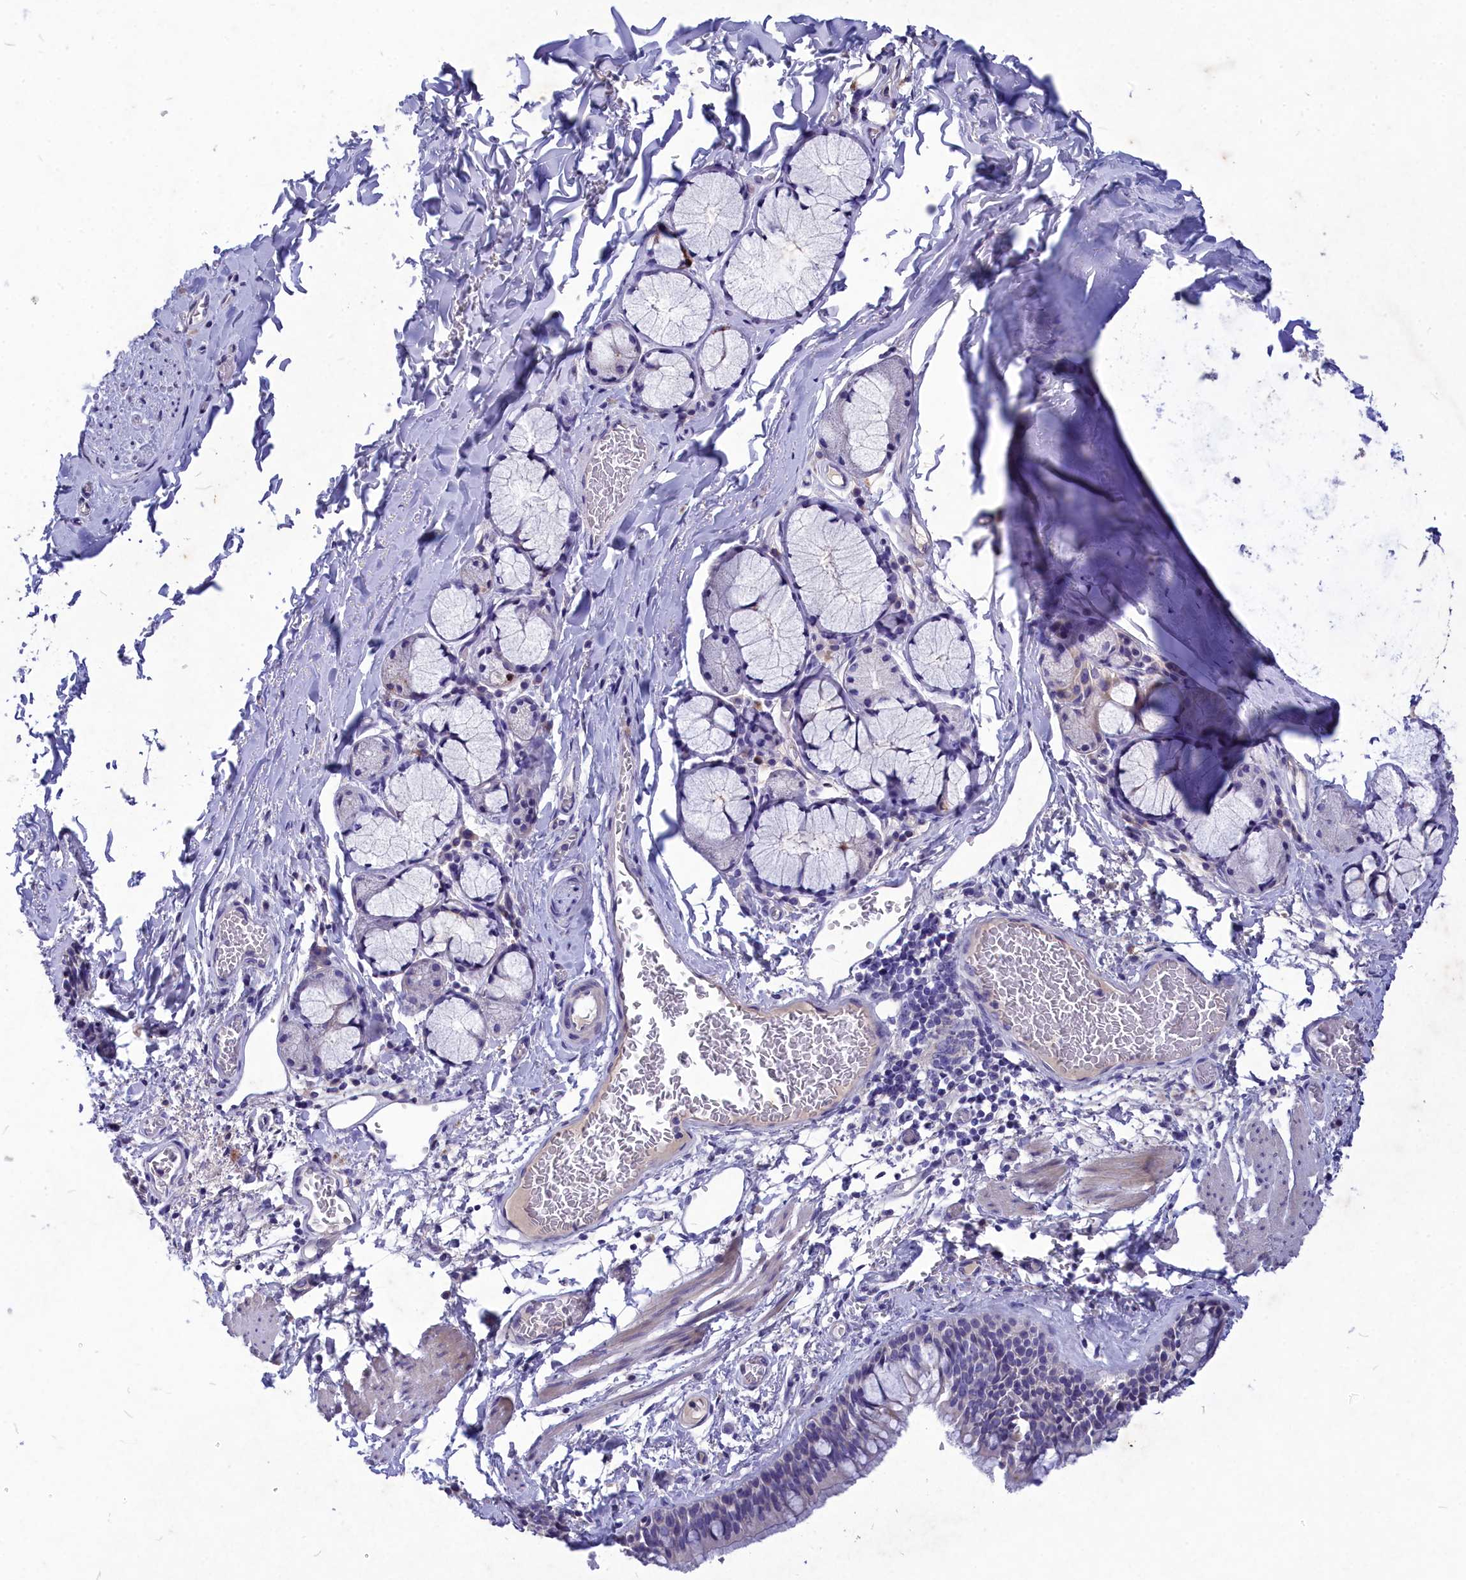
{"staining": {"intensity": "negative", "quantity": "none", "location": "none"}, "tissue": "bronchus", "cell_type": "Respiratory epithelial cells", "image_type": "normal", "snomed": [{"axis": "morphology", "description": "Normal tissue, NOS"}, {"axis": "topography", "description": "Cartilage tissue"}, {"axis": "topography", "description": "Bronchus"}], "caption": "DAB immunohistochemical staining of unremarkable bronchus shows no significant staining in respiratory epithelial cells. (DAB immunohistochemistry (IHC), high magnification).", "gene": "DEFB119", "patient": {"sex": "female", "age": 36}}